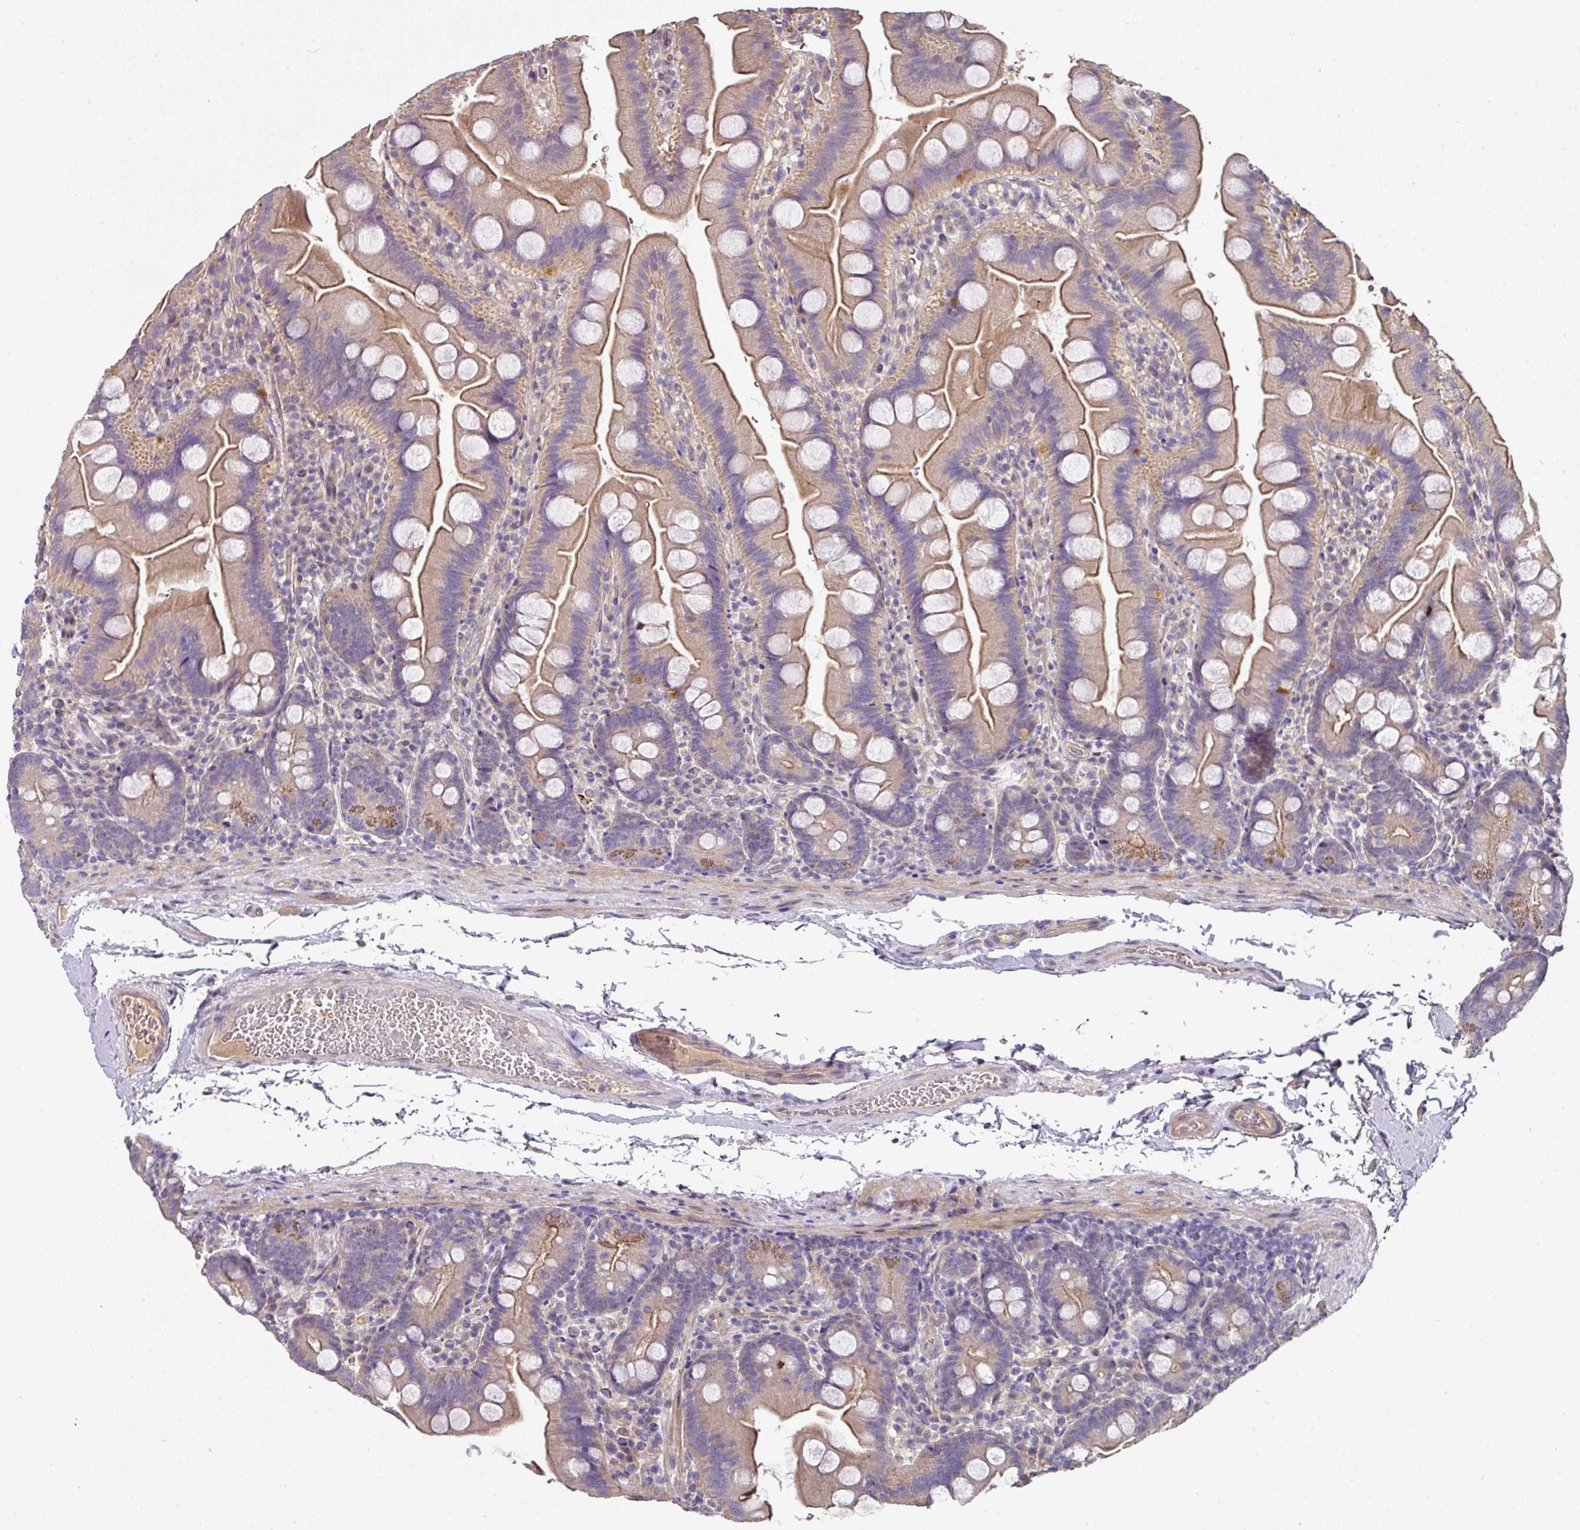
{"staining": {"intensity": "moderate", "quantity": "25%-75%", "location": "cytoplasmic/membranous"}, "tissue": "small intestine", "cell_type": "Glandular cells", "image_type": "normal", "snomed": [{"axis": "morphology", "description": "Normal tissue, NOS"}, {"axis": "topography", "description": "Small intestine"}], "caption": "Immunohistochemical staining of normal small intestine shows 25%-75% levels of moderate cytoplasmic/membranous protein positivity in approximately 25%-75% of glandular cells. The protein of interest is shown in brown color, while the nuclei are stained blue.", "gene": "C4orf48", "patient": {"sex": "female", "age": 68}}